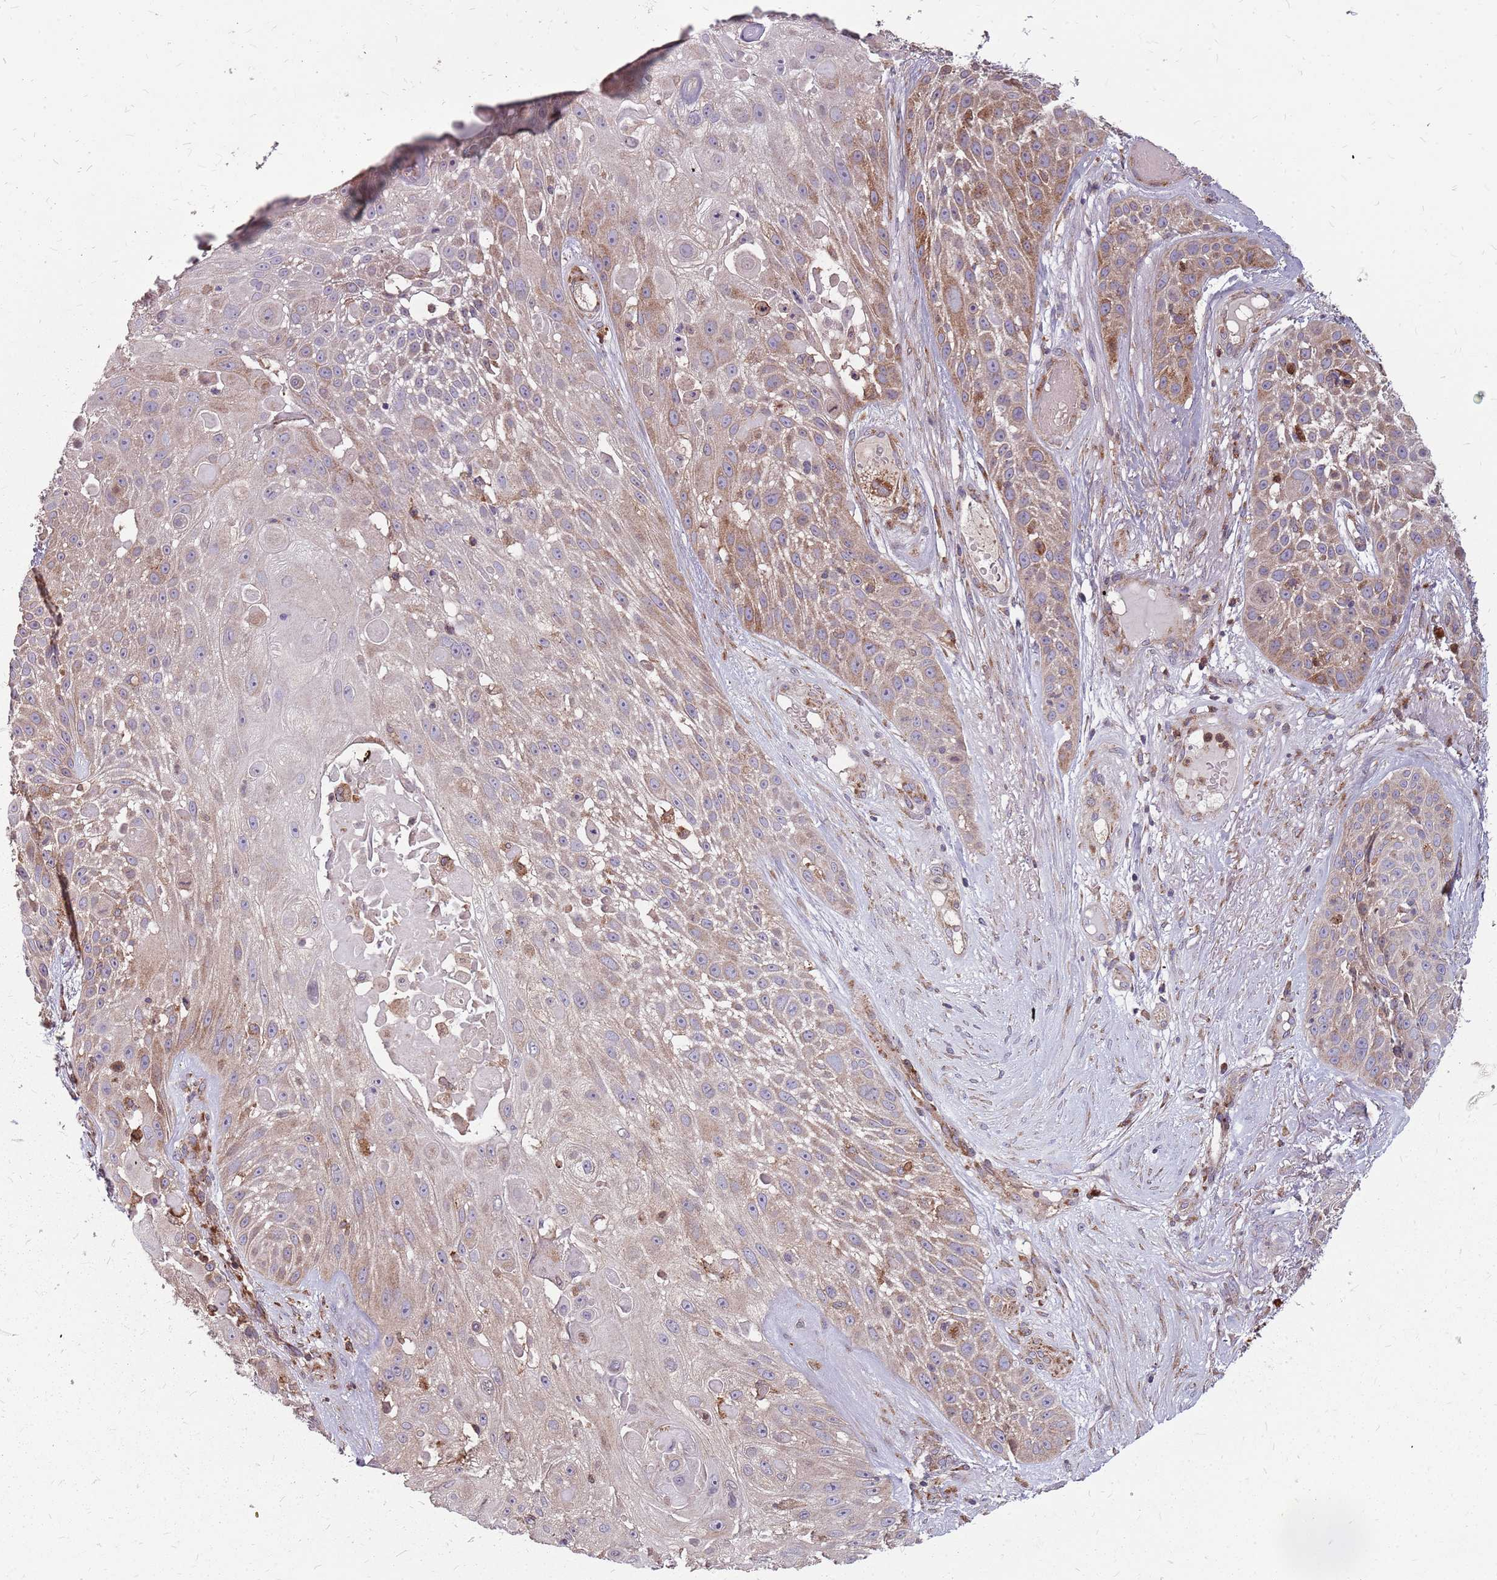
{"staining": {"intensity": "moderate", "quantity": "25%-75%", "location": "cytoplasmic/membranous"}, "tissue": "skin cancer", "cell_type": "Tumor cells", "image_type": "cancer", "snomed": [{"axis": "morphology", "description": "Squamous cell carcinoma, NOS"}, {"axis": "topography", "description": "Skin"}], "caption": "Moderate cytoplasmic/membranous staining for a protein is appreciated in about 25%-75% of tumor cells of squamous cell carcinoma (skin) using IHC.", "gene": "NME4", "patient": {"sex": "female", "age": 86}}